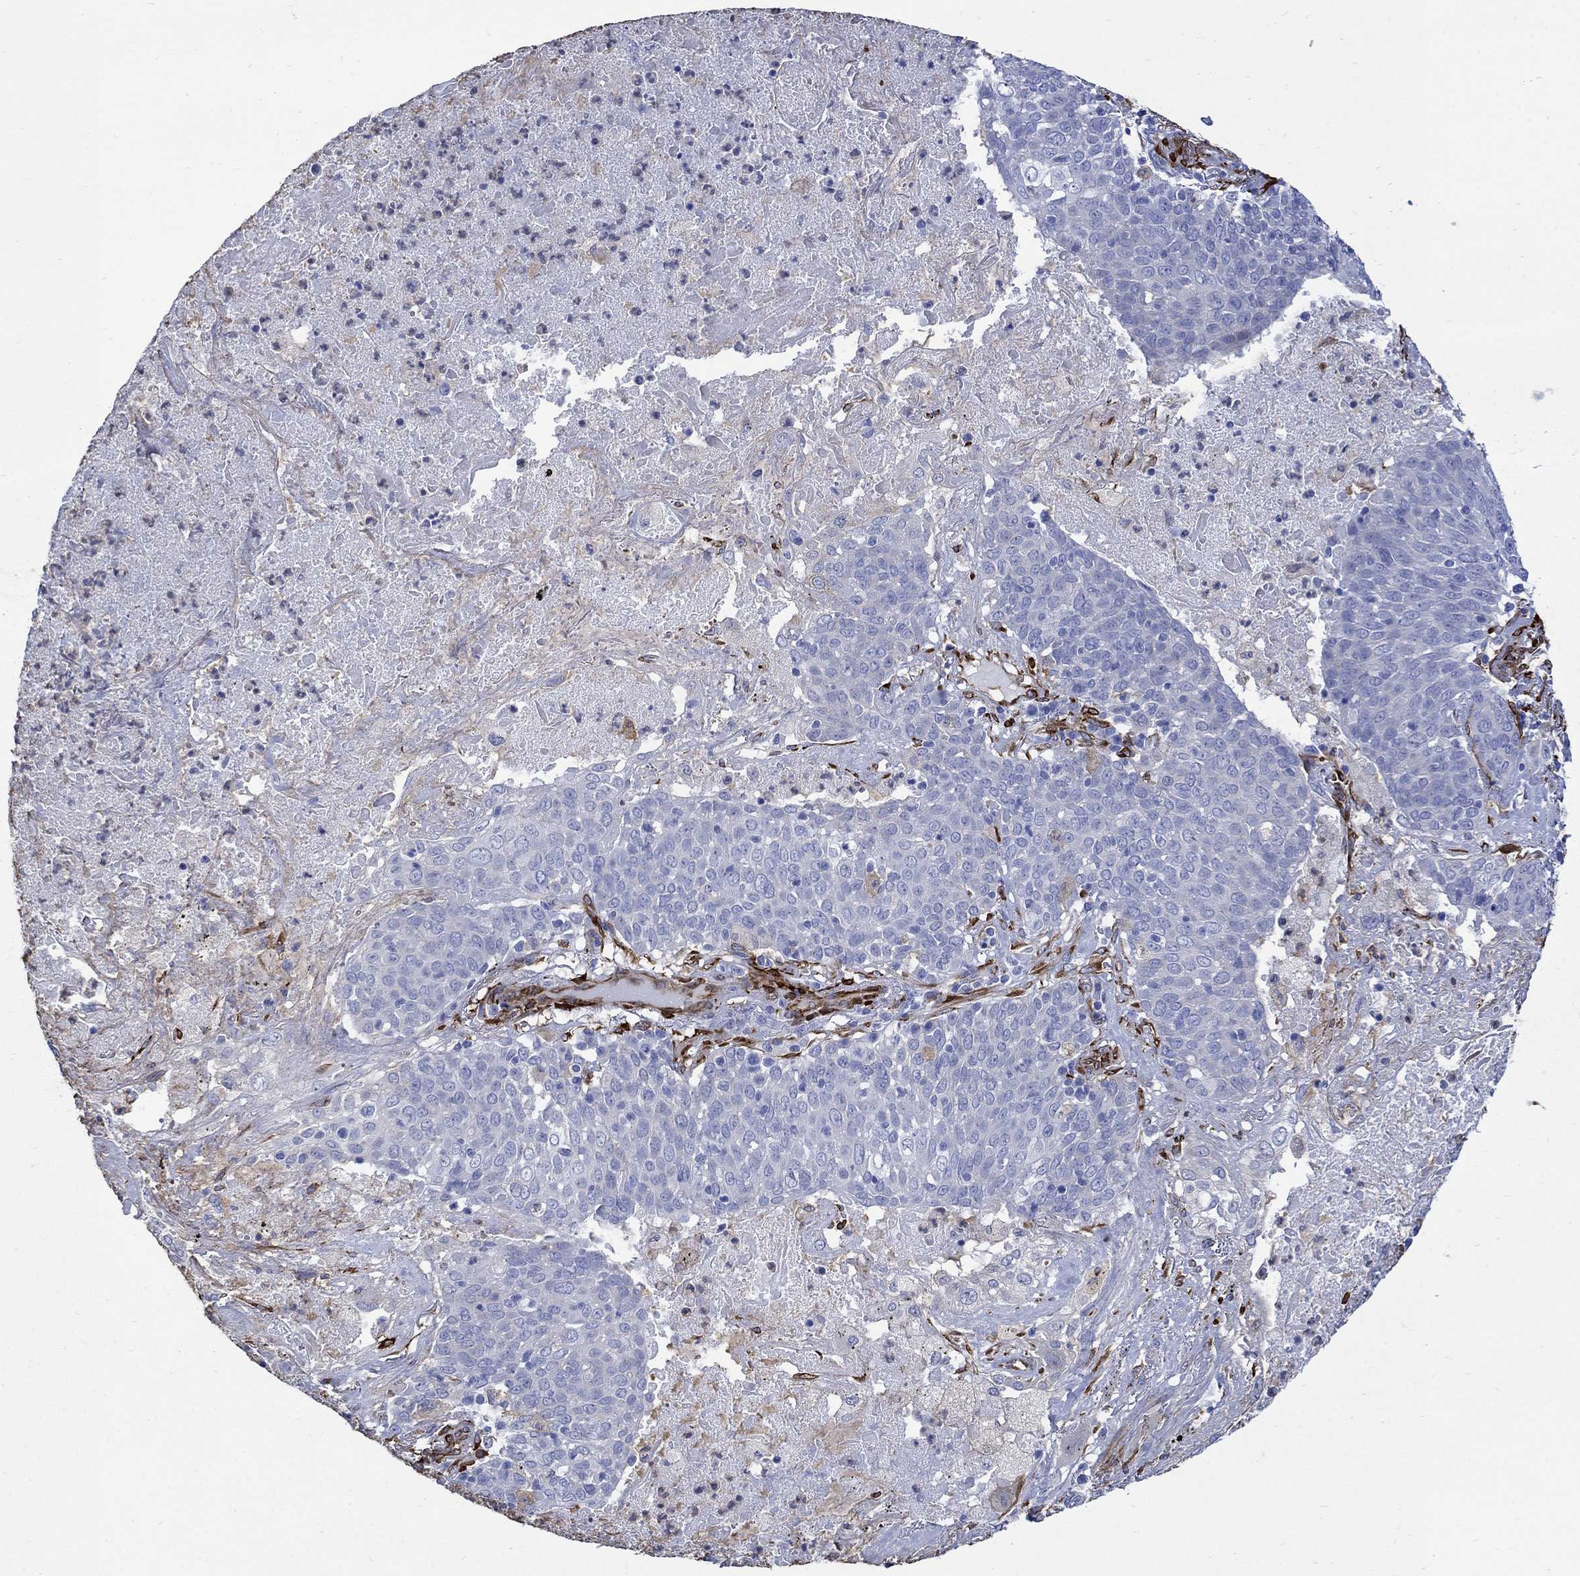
{"staining": {"intensity": "negative", "quantity": "none", "location": "none"}, "tissue": "lung cancer", "cell_type": "Tumor cells", "image_type": "cancer", "snomed": [{"axis": "morphology", "description": "Squamous cell carcinoma, NOS"}, {"axis": "topography", "description": "Lung"}], "caption": "Lung cancer (squamous cell carcinoma) was stained to show a protein in brown. There is no significant staining in tumor cells.", "gene": "TGM2", "patient": {"sex": "male", "age": 82}}